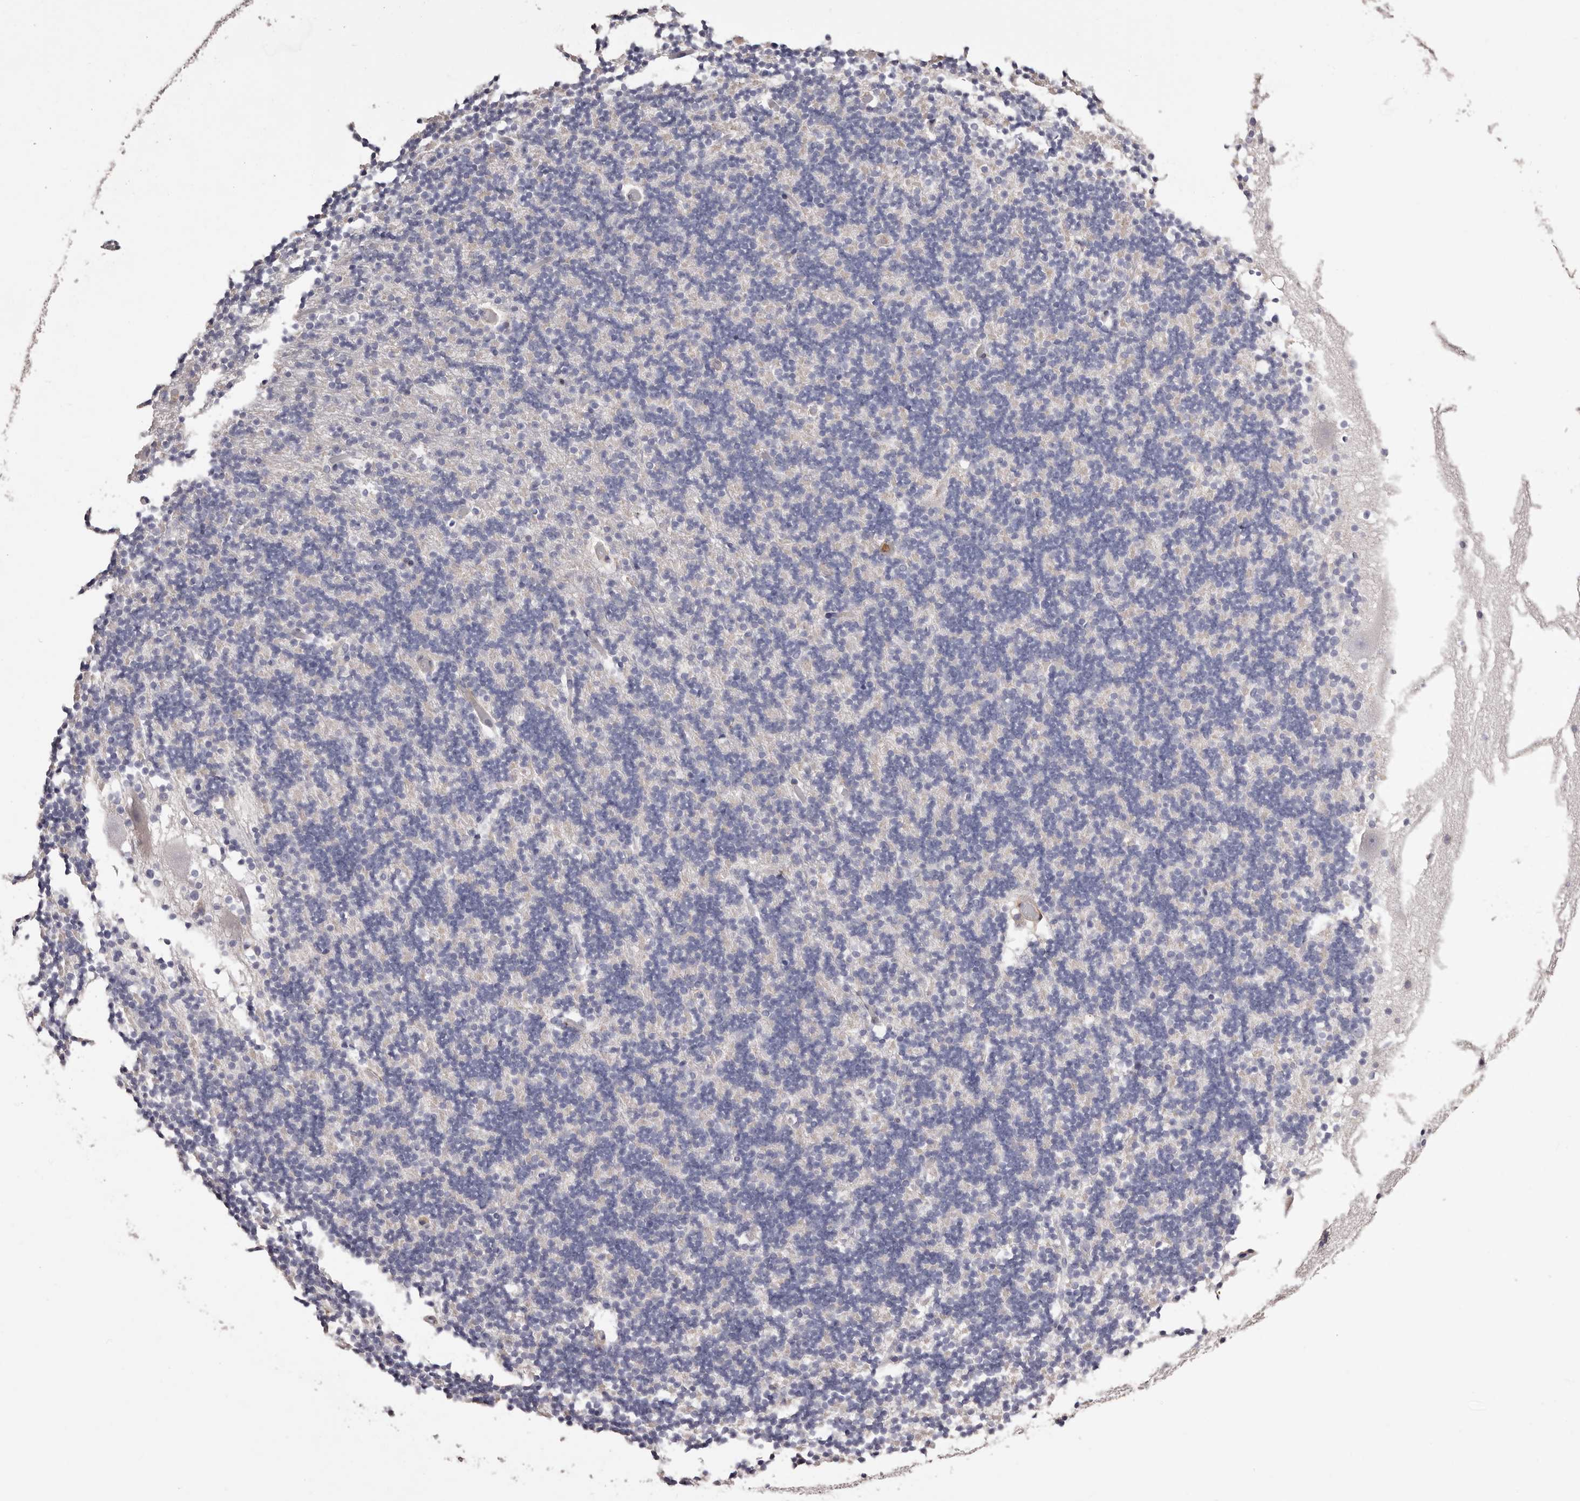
{"staining": {"intensity": "negative", "quantity": "none", "location": "none"}, "tissue": "cerebellum", "cell_type": "Cells in granular layer", "image_type": "normal", "snomed": [{"axis": "morphology", "description": "Normal tissue, NOS"}, {"axis": "topography", "description": "Cerebellum"}], "caption": "The immunohistochemistry micrograph has no significant positivity in cells in granular layer of cerebellum.", "gene": "COL6A1", "patient": {"sex": "male", "age": 57}}